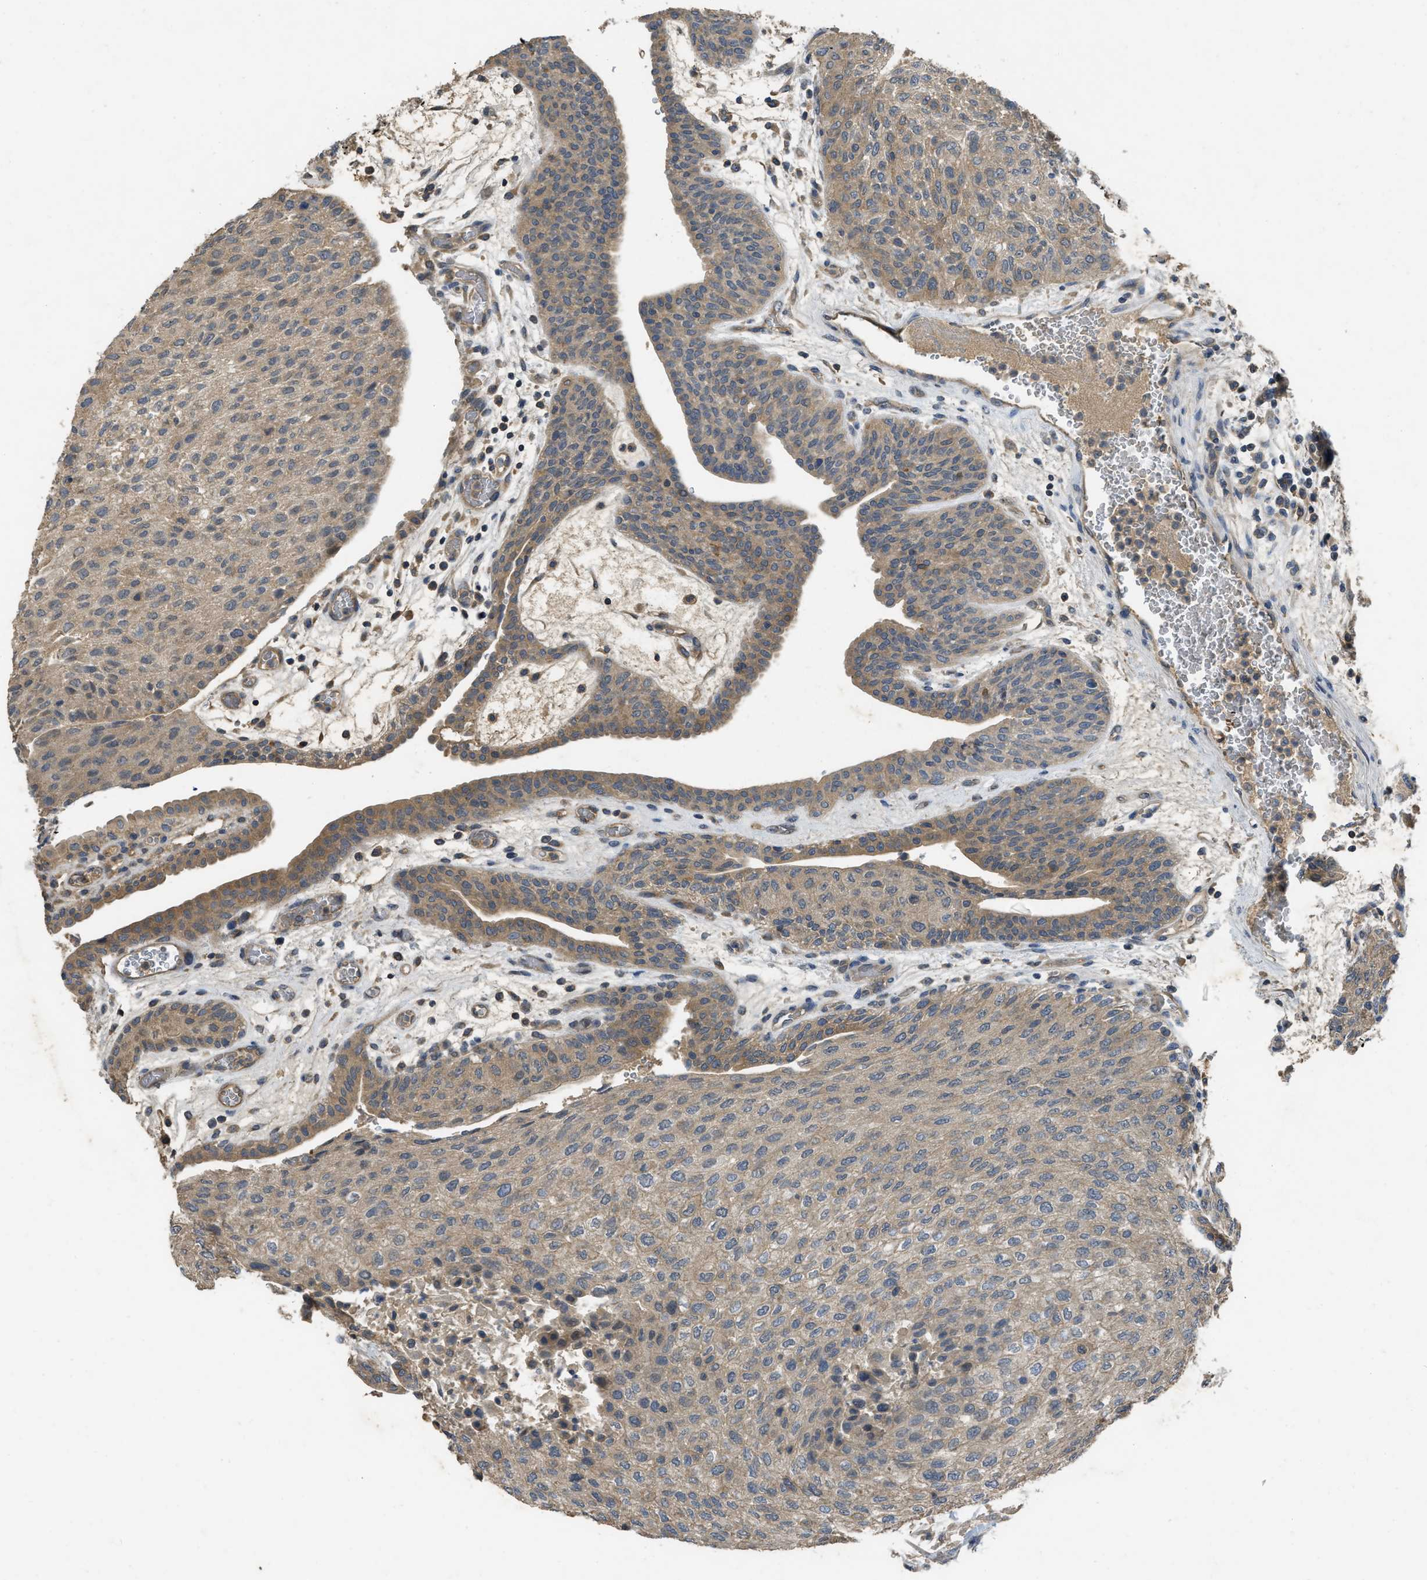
{"staining": {"intensity": "weak", "quantity": ">75%", "location": "cytoplasmic/membranous"}, "tissue": "urothelial cancer", "cell_type": "Tumor cells", "image_type": "cancer", "snomed": [{"axis": "morphology", "description": "Urothelial carcinoma, Low grade"}, {"axis": "morphology", "description": "Urothelial carcinoma, High grade"}, {"axis": "topography", "description": "Urinary bladder"}], "caption": "Protein staining by IHC reveals weak cytoplasmic/membranous expression in approximately >75% of tumor cells in urothelial cancer.", "gene": "PPP3CA", "patient": {"sex": "male", "age": 35}}